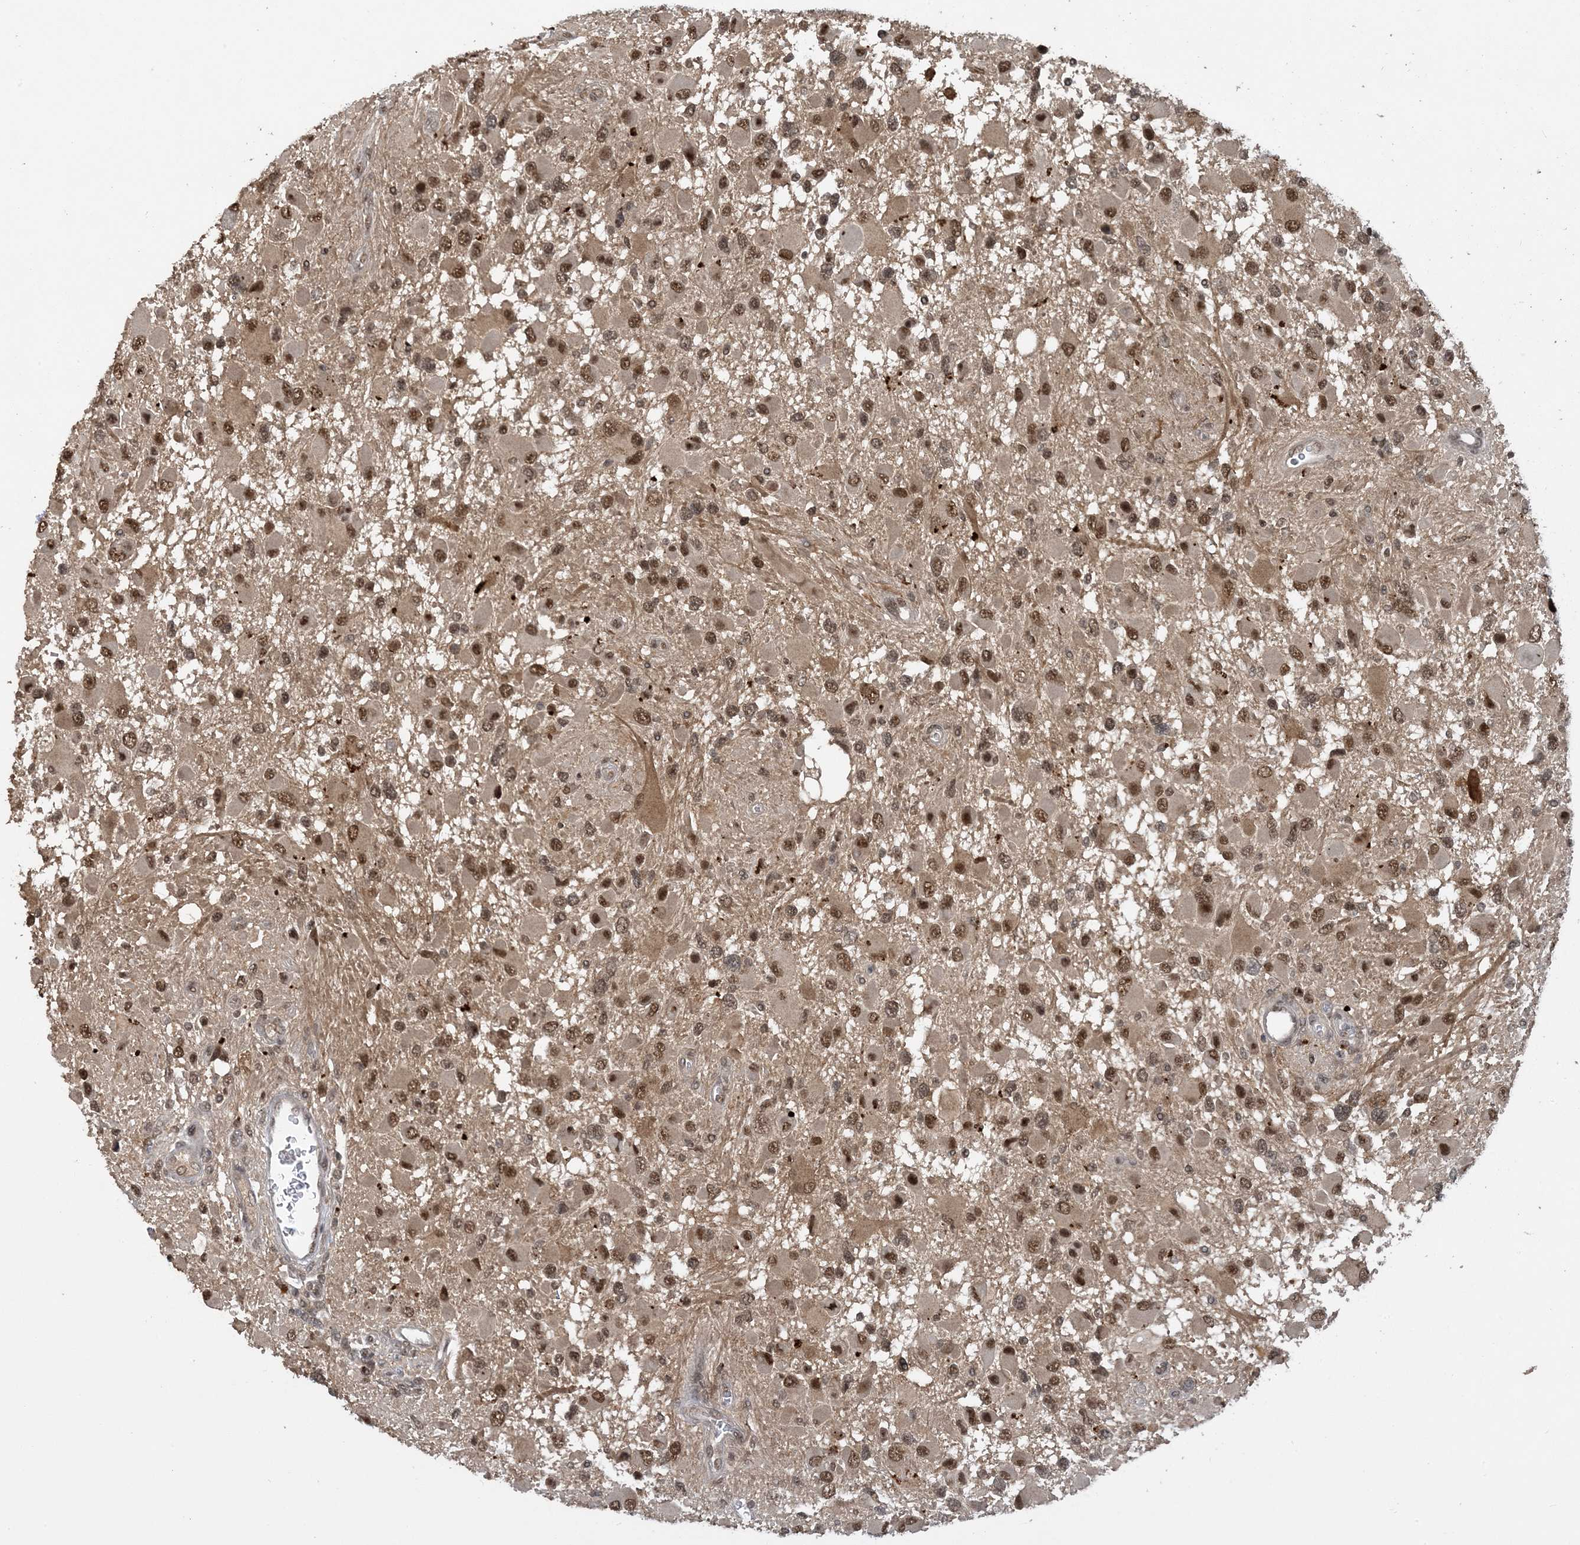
{"staining": {"intensity": "moderate", "quantity": ">75%", "location": "nuclear"}, "tissue": "glioma", "cell_type": "Tumor cells", "image_type": "cancer", "snomed": [{"axis": "morphology", "description": "Glioma, malignant, High grade"}, {"axis": "topography", "description": "Brain"}], "caption": "IHC (DAB) staining of human malignant glioma (high-grade) displays moderate nuclear protein expression in approximately >75% of tumor cells.", "gene": "ACYP2", "patient": {"sex": "male", "age": 53}}